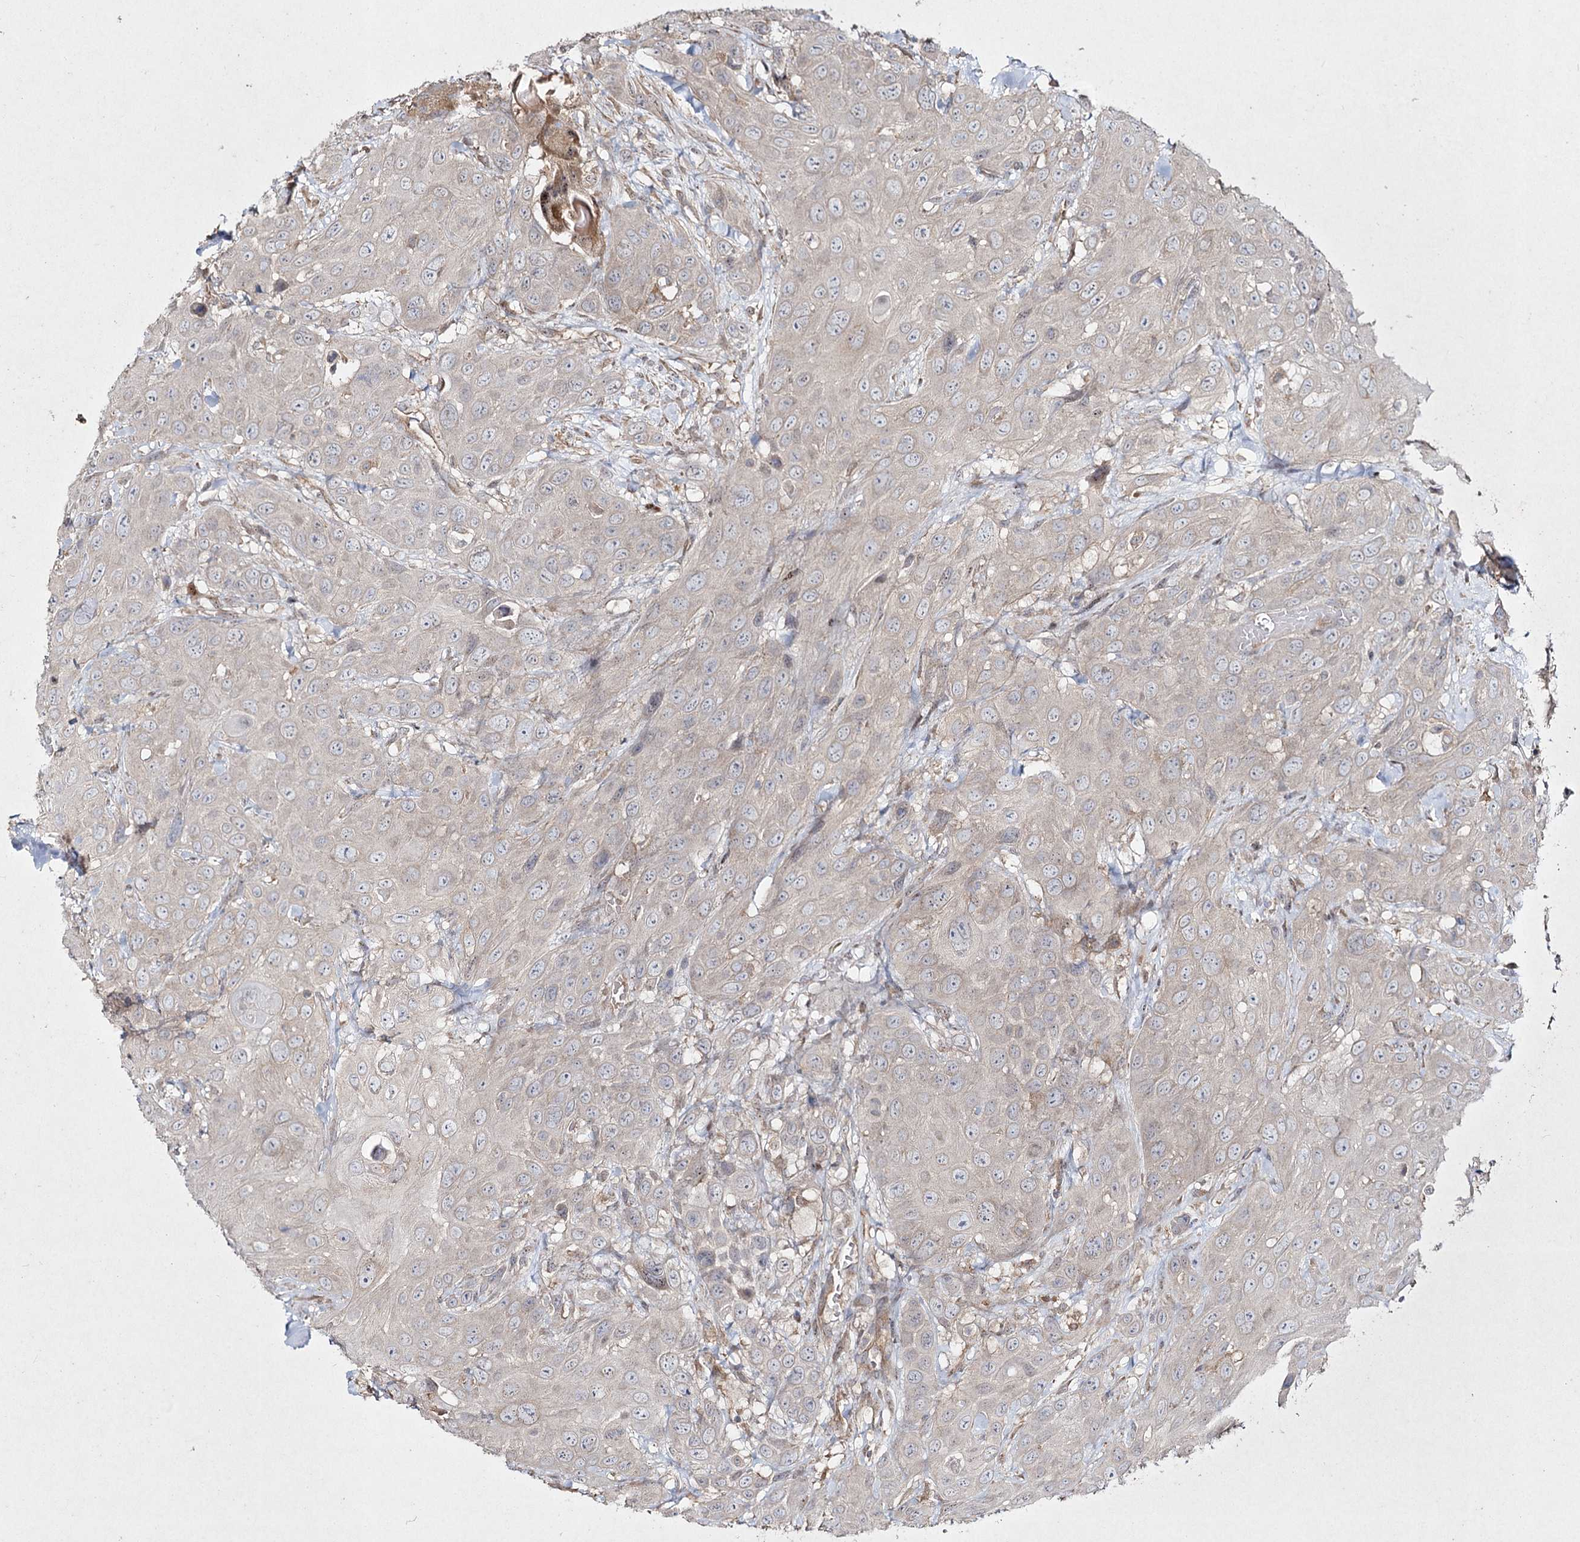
{"staining": {"intensity": "moderate", "quantity": "<25%", "location": "cytoplasmic/membranous"}, "tissue": "head and neck cancer", "cell_type": "Tumor cells", "image_type": "cancer", "snomed": [{"axis": "morphology", "description": "Squamous cell carcinoma, NOS"}, {"axis": "topography", "description": "Head-Neck"}], "caption": "Moderate cytoplasmic/membranous positivity for a protein is present in about <25% of tumor cells of head and neck cancer (squamous cell carcinoma) using immunohistochemistry.", "gene": "SH3TC1", "patient": {"sex": "male", "age": 81}}